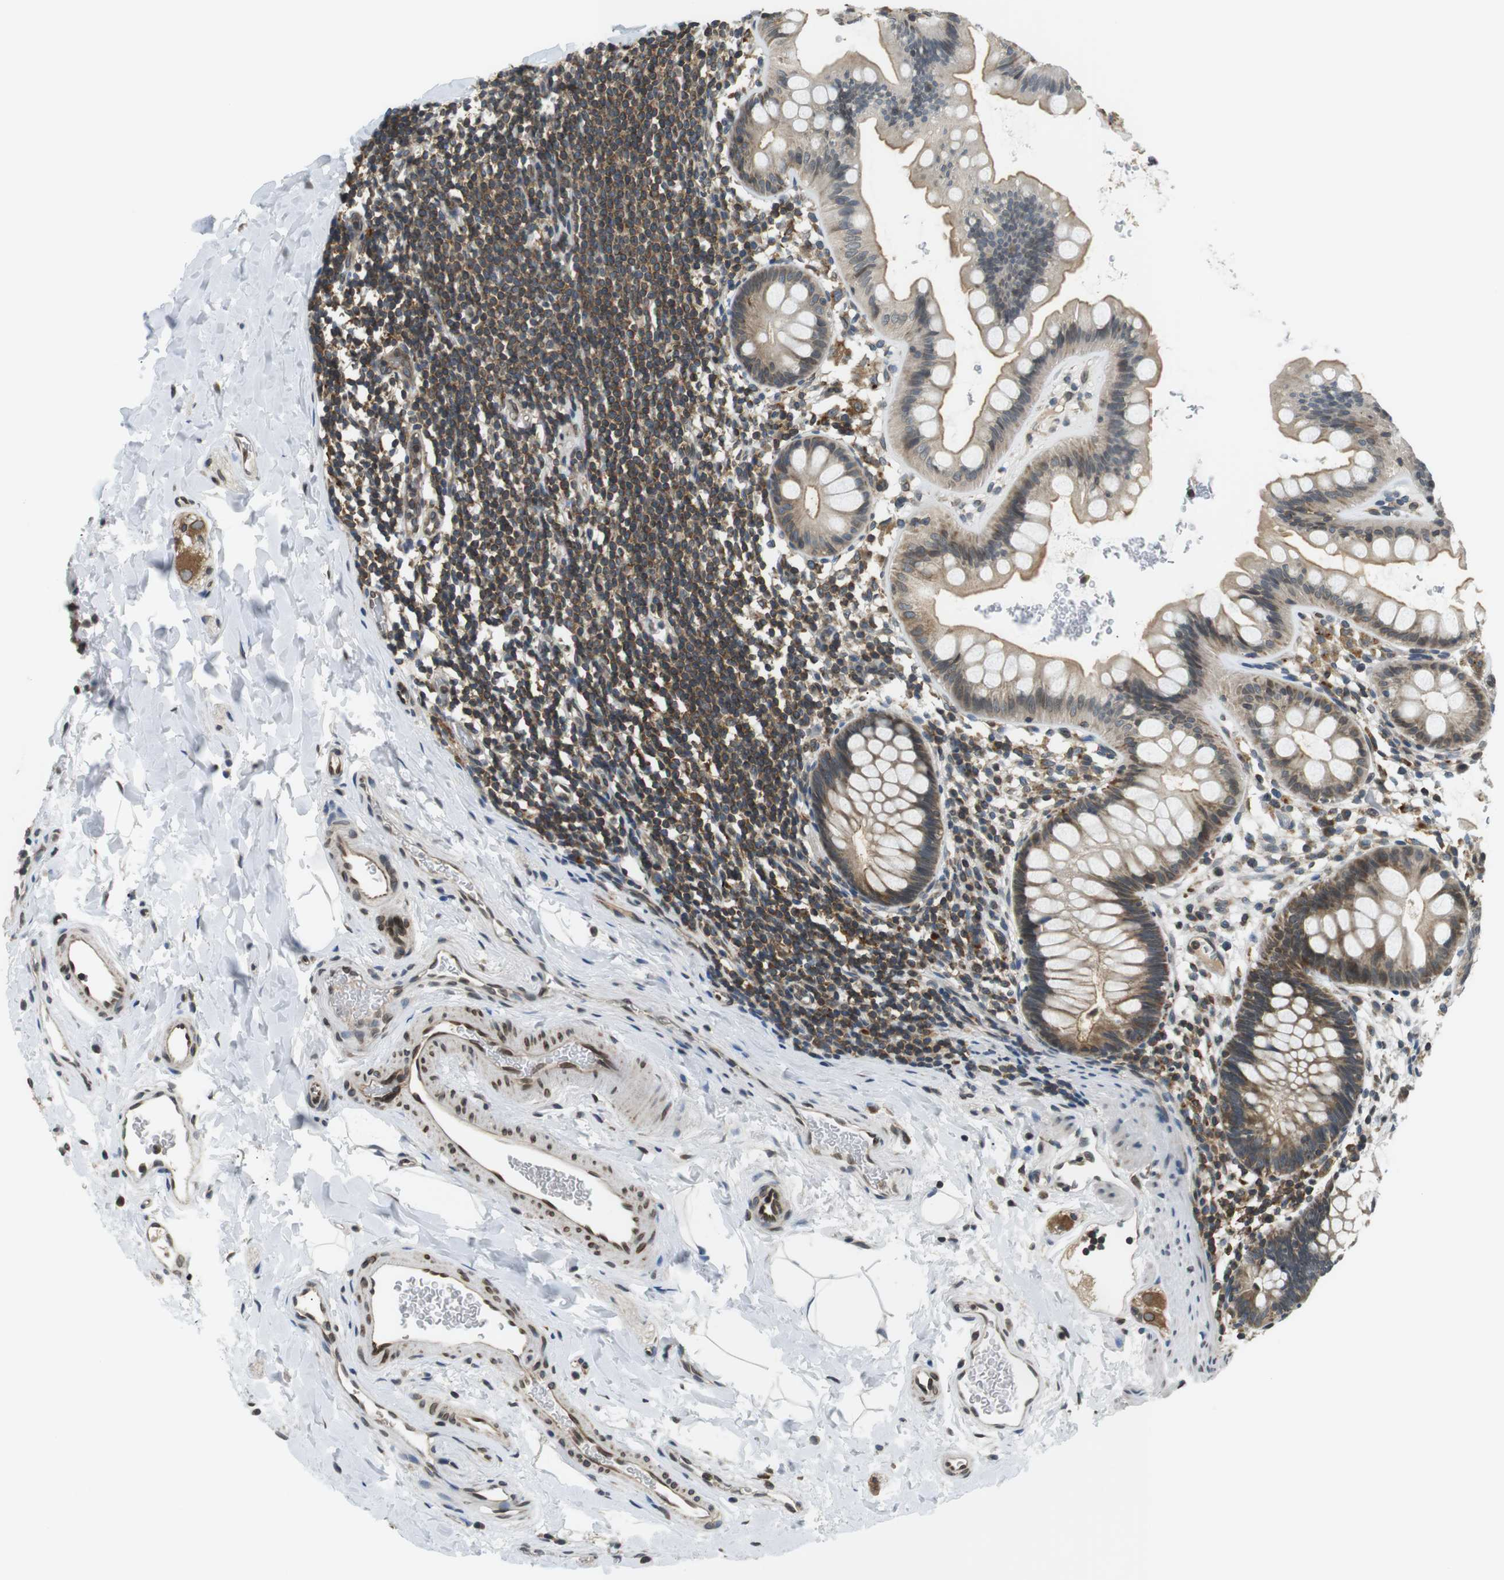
{"staining": {"intensity": "moderate", "quantity": ">75%", "location": "cytoplasmic/membranous"}, "tissue": "rectum", "cell_type": "Glandular cells", "image_type": "normal", "snomed": [{"axis": "morphology", "description": "Normal tissue, NOS"}, {"axis": "topography", "description": "Rectum"}], "caption": "High-power microscopy captured an immunohistochemistry histopathology image of benign rectum, revealing moderate cytoplasmic/membranous expression in approximately >75% of glandular cells. (DAB (3,3'-diaminobenzidine) IHC, brown staining for protein, blue staining for nuclei).", "gene": "TMX4", "patient": {"sex": "female", "age": 24}}